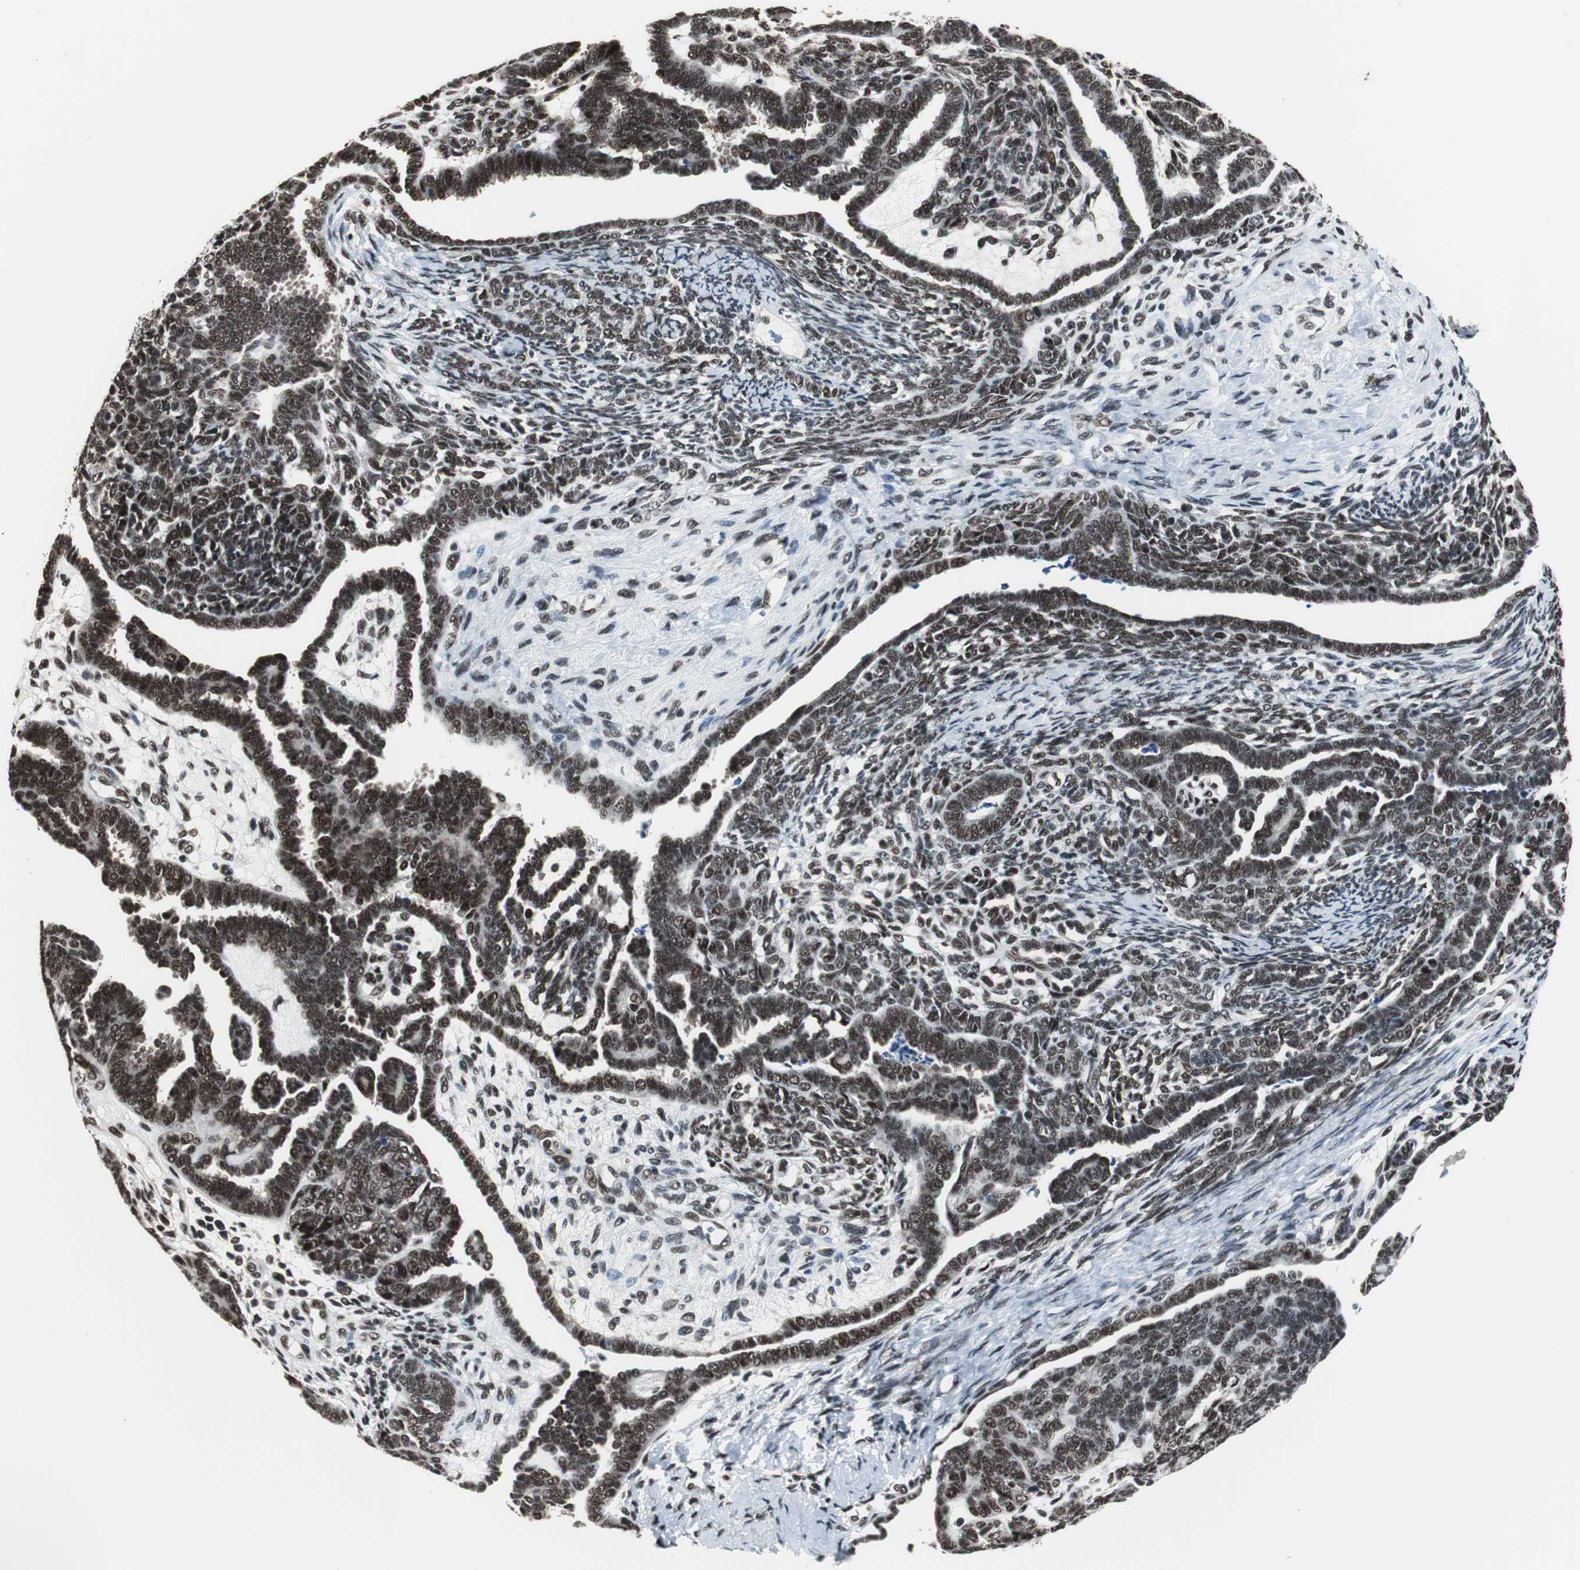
{"staining": {"intensity": "strong", "quantity": ">75%", "location": "nuclear"}, "tissue": "endometrial cancer", "cell_type": "Tumor cells", "image_type": "cancer", "snomed": [{"axis": "morphology", "description": "Neoplasm, malignant, NOS"}, {"axis": "topography", "description": "Endometrium"}], "caption": "This image exhibits IHC staining of endometrial cancer (malignant neoplasm), with high strong nuclear positivity in approximately >75% of tumor cells.", "gene": "CDK9", "patient": {"sex": "female", "age": 74}}